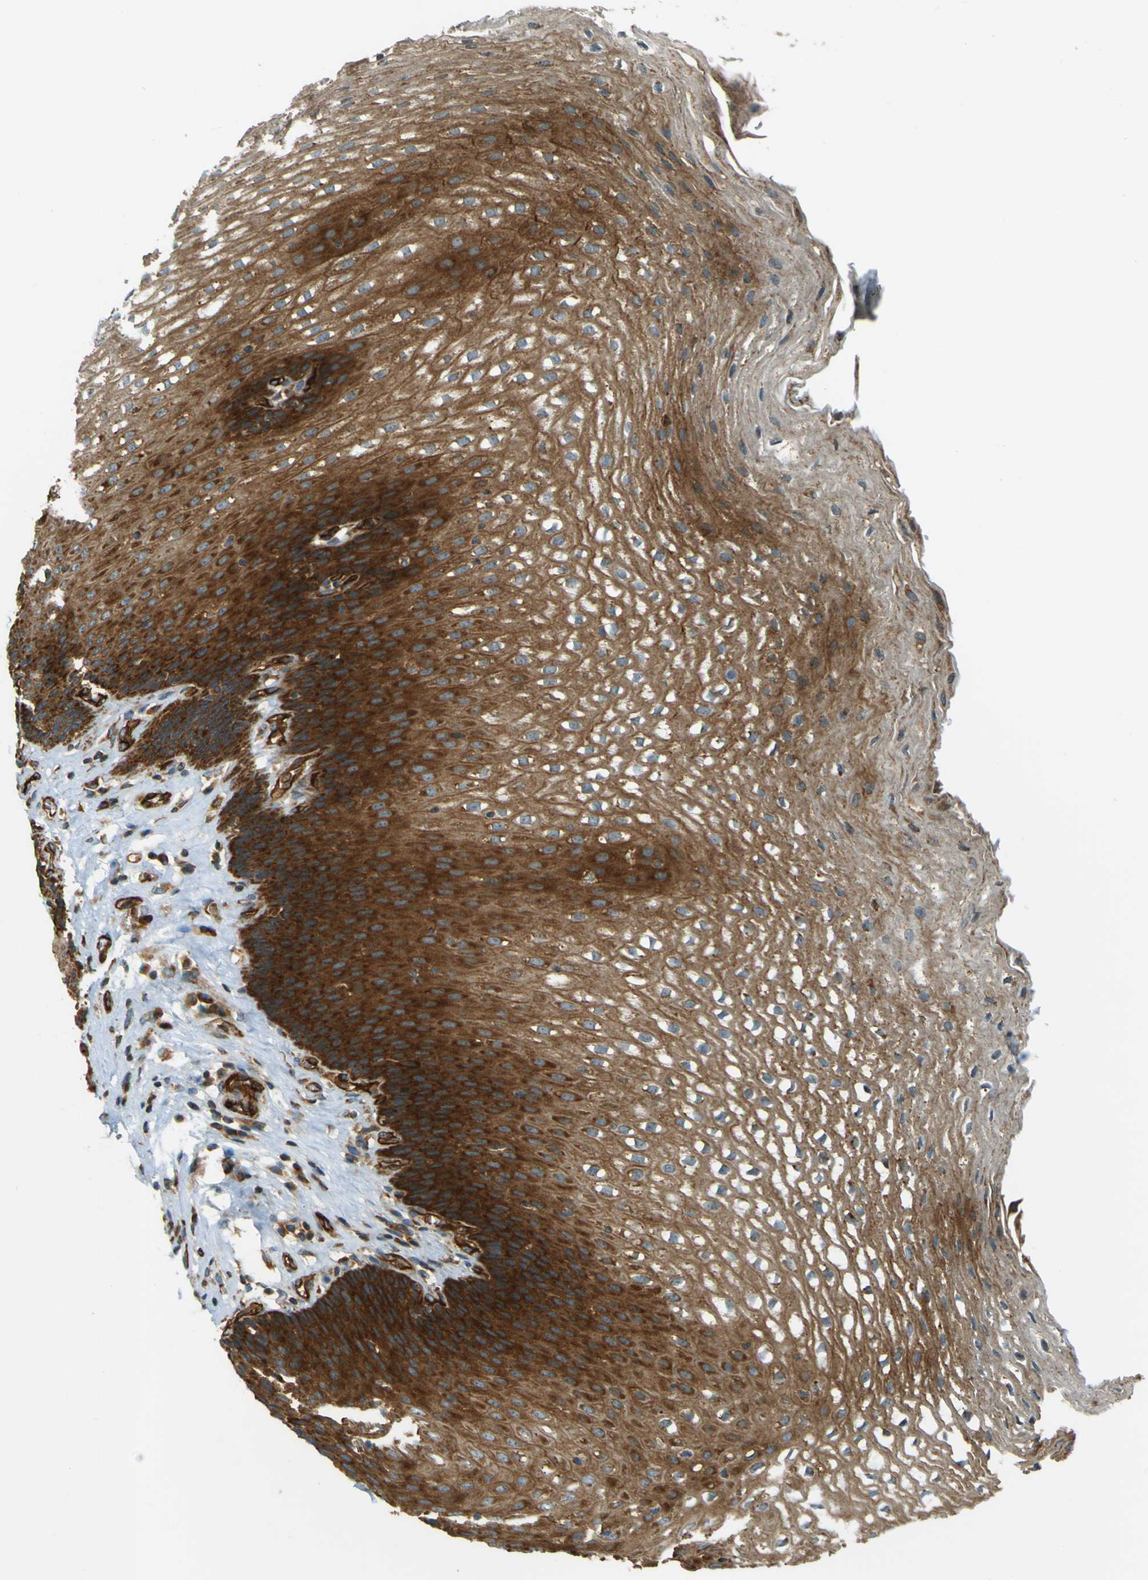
{"staining": {"intensity": "moderate", "quantity": ">75%", "location": "cytoplasmic/membranous"}, "tissue": "esophagus", "cell_type": "Squamous epithelial cells", "image_type": "normal", "snomed": [{"axis": "morphology", "description": "Normal tissue, NOS"}, {"axis": "topography", "description": "Esophagus"}], "caption": "Moderate cytoplasmic/membranous staining is appreciated in about >75% of squamous epithelial cells in normal esophagus. Immunohistochemistry (ihc) stains the protein in brown and the nuclei are stained blue.", "gene": "DNAJC5", "patient": {"sex": "male", "age": 48}}